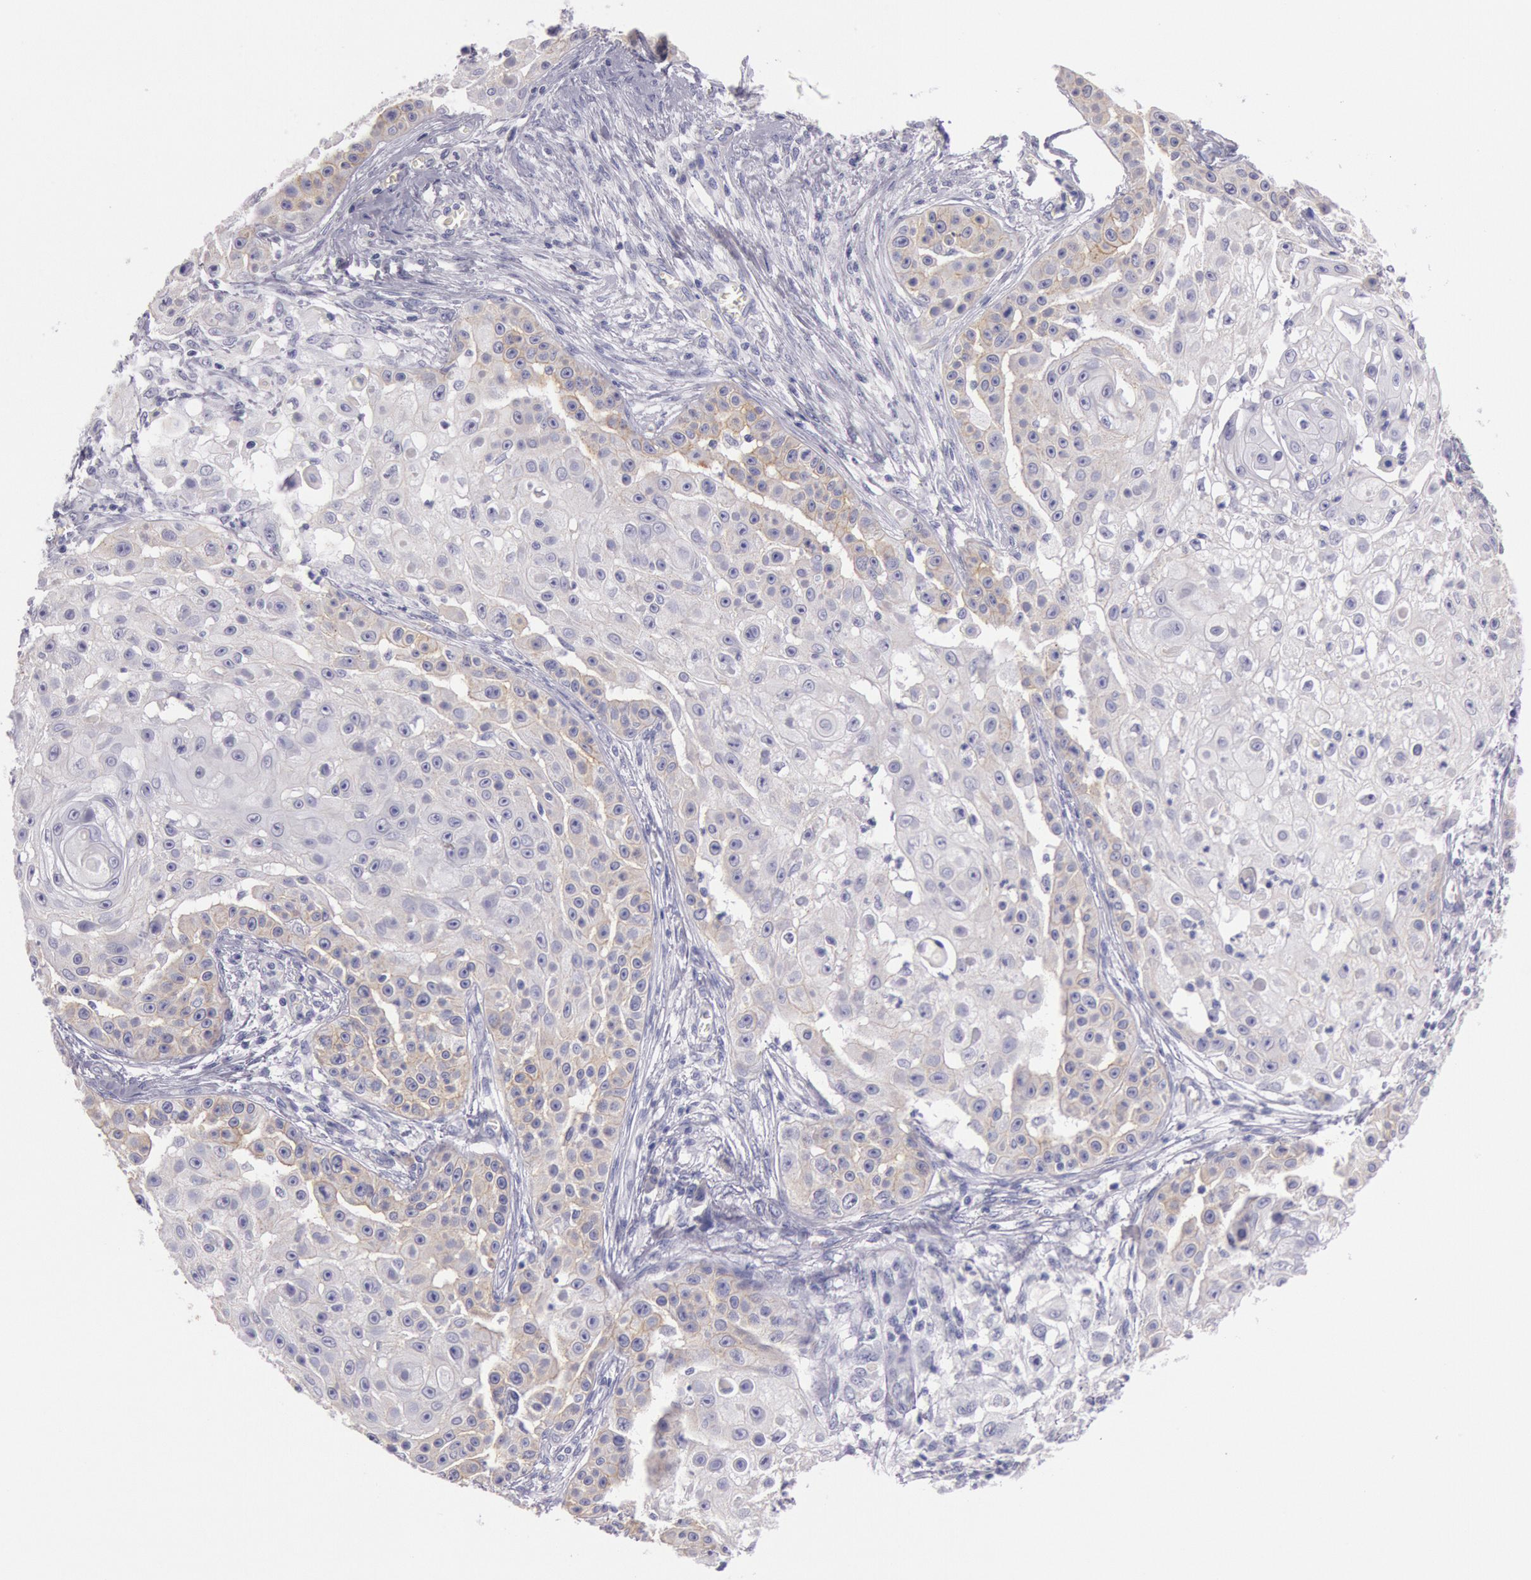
{"staining": {"intensity": "weak", "quantity": "<25%", "location": "cytoplasmic/membranous"}, "tissue": "skin cancer", "cell_type": "Tumor cells", "image_type": "cancer", "snomed": [{"axis": "morphology", "description": "Squamous cell carcinoma, NOS"}, {"axis": "topography", "description": "Skin"}], "caption": "A high-resolution micrograph shows IHC staining of skin cancer (squamous cell carcinoma), which exhibits no significant positivity in tumor cells. (Brightfield microscopy of DAB (3,3'-diaminobenzidine) immunohistochemistry at high magnification).", "gene": "EGFR", "patient": {"sex": "female", "age": 57}}